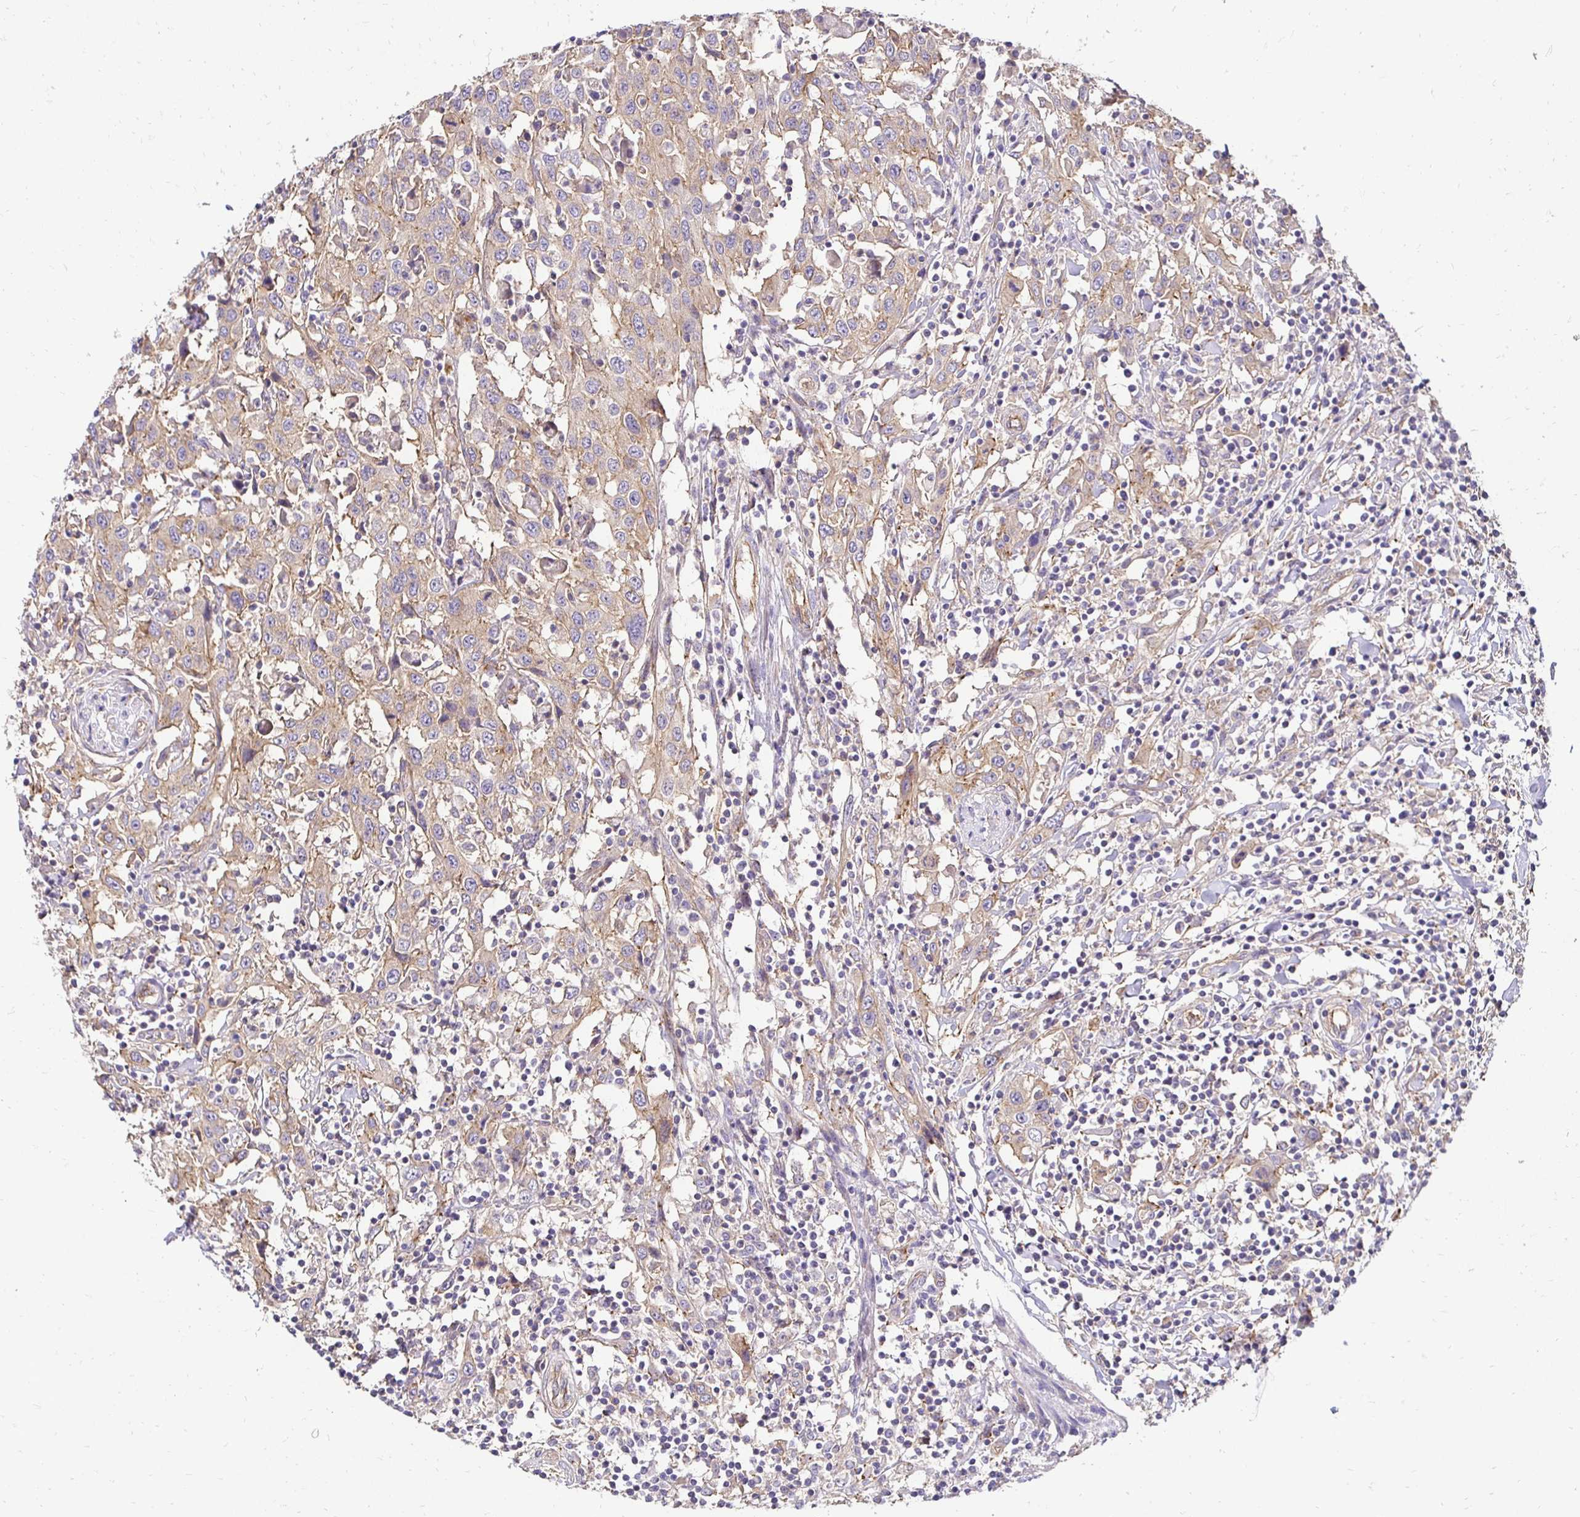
{"staining": {"intensity": "weak", "quantity": "25%-75%", "location": "cytoplasmic/membranous"}, "tissue": "urothelial cancer", "cell_type": "Tumor cells", "image_type": "cancer", "snomed": [{"axis": "morphology", "description": "Urothelial carcinoma, High grade"}, {"axis": "topography", "description": "Urinary bladder"}], "caption": "A histopathology image of urothelial cancer stained for a protein shows weak cytoplasmic/membranous brown staining in tumor cells. The staining was performed using DAB to visualize the protein expression in brown, while the nuclei were stained in blue with hematoxylin (Magnification: 20x).", "gene": "SLC9A1", "patient": {"sex": "male", "age": 61}}